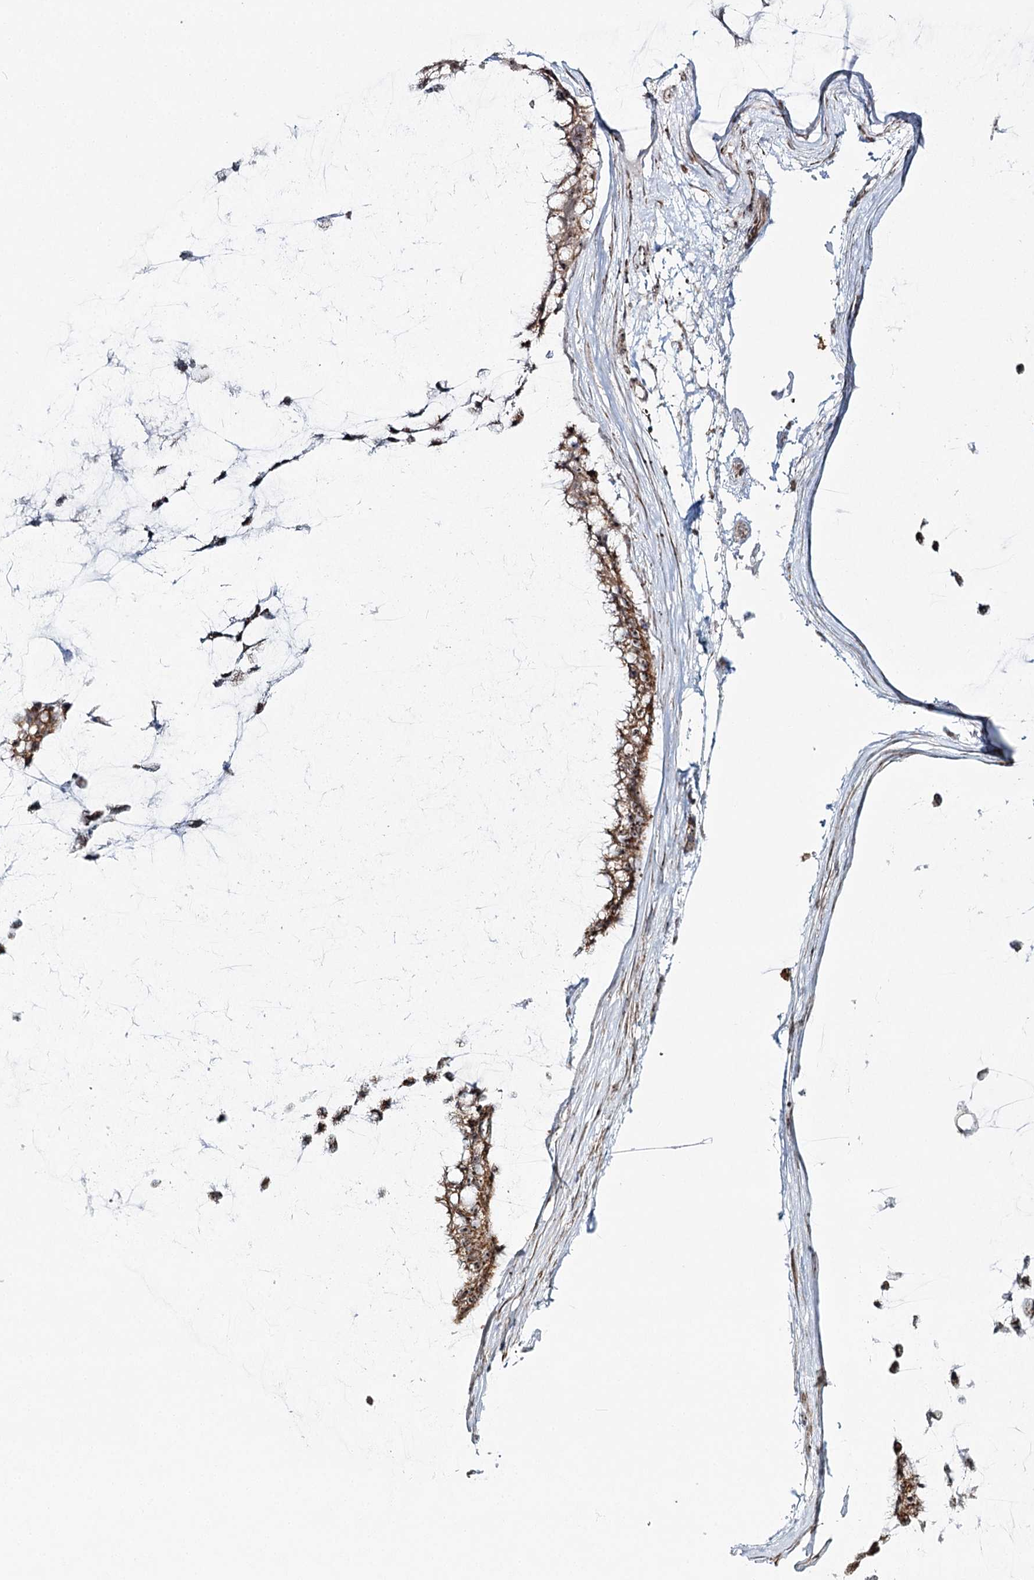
{"staining": {"intensity": "moderate", "quantity": "25%-75%", "location": "cytoplasmic/membranous,nuclear"}, "tissue": "ovarian cancer", "cell_type": "Tumor cells", "image_type": "cancer", "snomed": [{"axis": "morphology", "description": "Cystadenocarcinoma, mucinous, NOS"}, {"axis": "topography", "description": "Ovary"}], "caption": "A micrograph of human ovarian cancer (mucinous cystadenocarcinoma) stained for a protein shows moderate cytoplasmic/membranous and nuclear brown staining in tumor cells. (DAB = brown stain, brightfield microscopy at high magnification).", "gene": "ATAD1", "patient": {"sex": "female", "age": 39}}